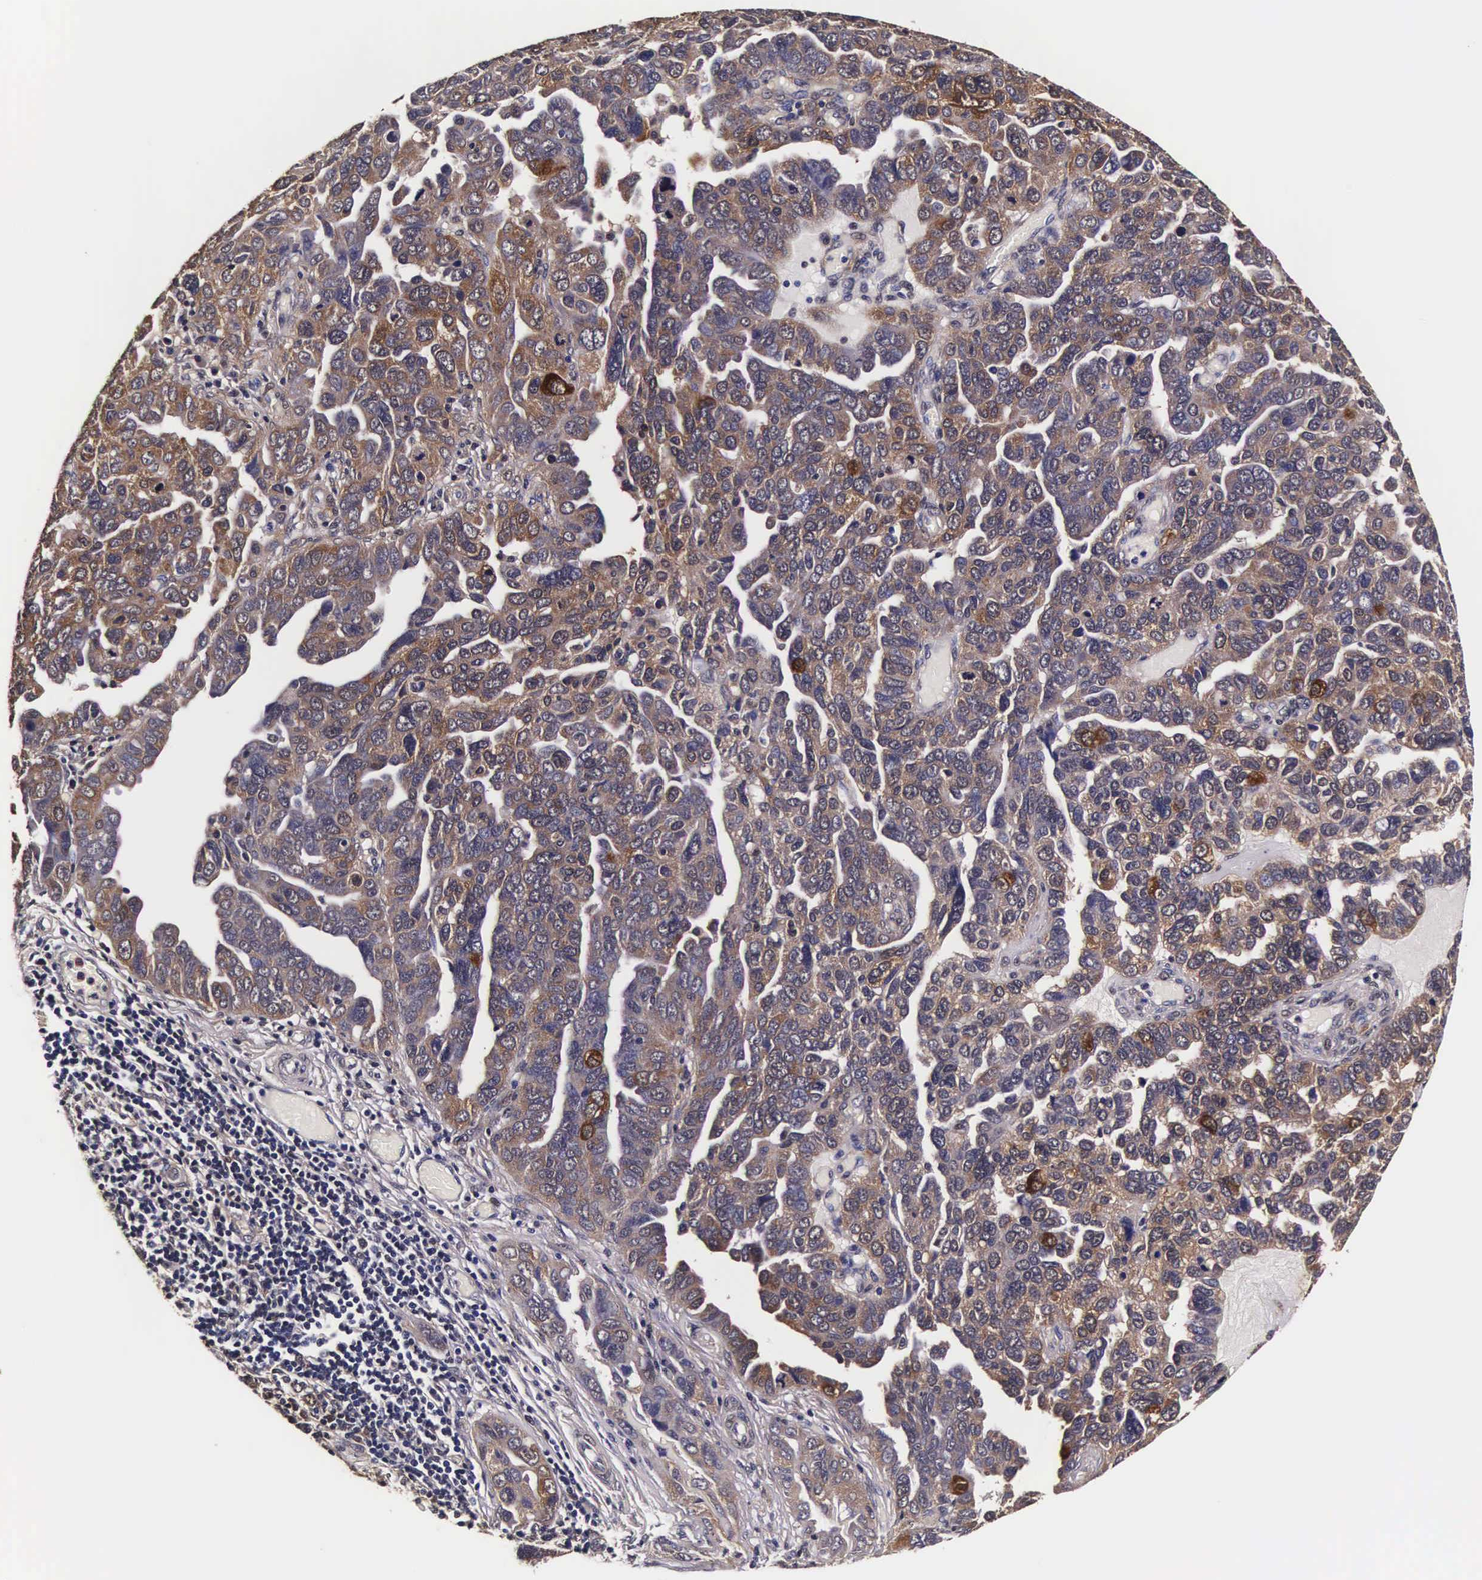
{"staining": {"intensity": "moderate", "quantity": "25%-75%", "location": "cytoplasmic/membranous,nuclear"}, "tissue": "ovarian cancer", "cell_type": "Tumor cells", "image_type": "cancer", "snomed": [{"axis": "morphology", "description": "Cystadenocarcinoma, serous, NOS"}, {"axis": "topography", "description": "Ovary"}], "caption": "Protein staining reveals moderate cytoplasmic/membranous and nuclear expression in approximately 25%-75% of tumor cells in ovarian cancer (serous cystadenocarcinoma). Immunohistochemistry stains the protein of interest in brown and the nuclei are stained blue.", "gene": "TECPR2", "patient": {"sex": "female", "age": 64}}